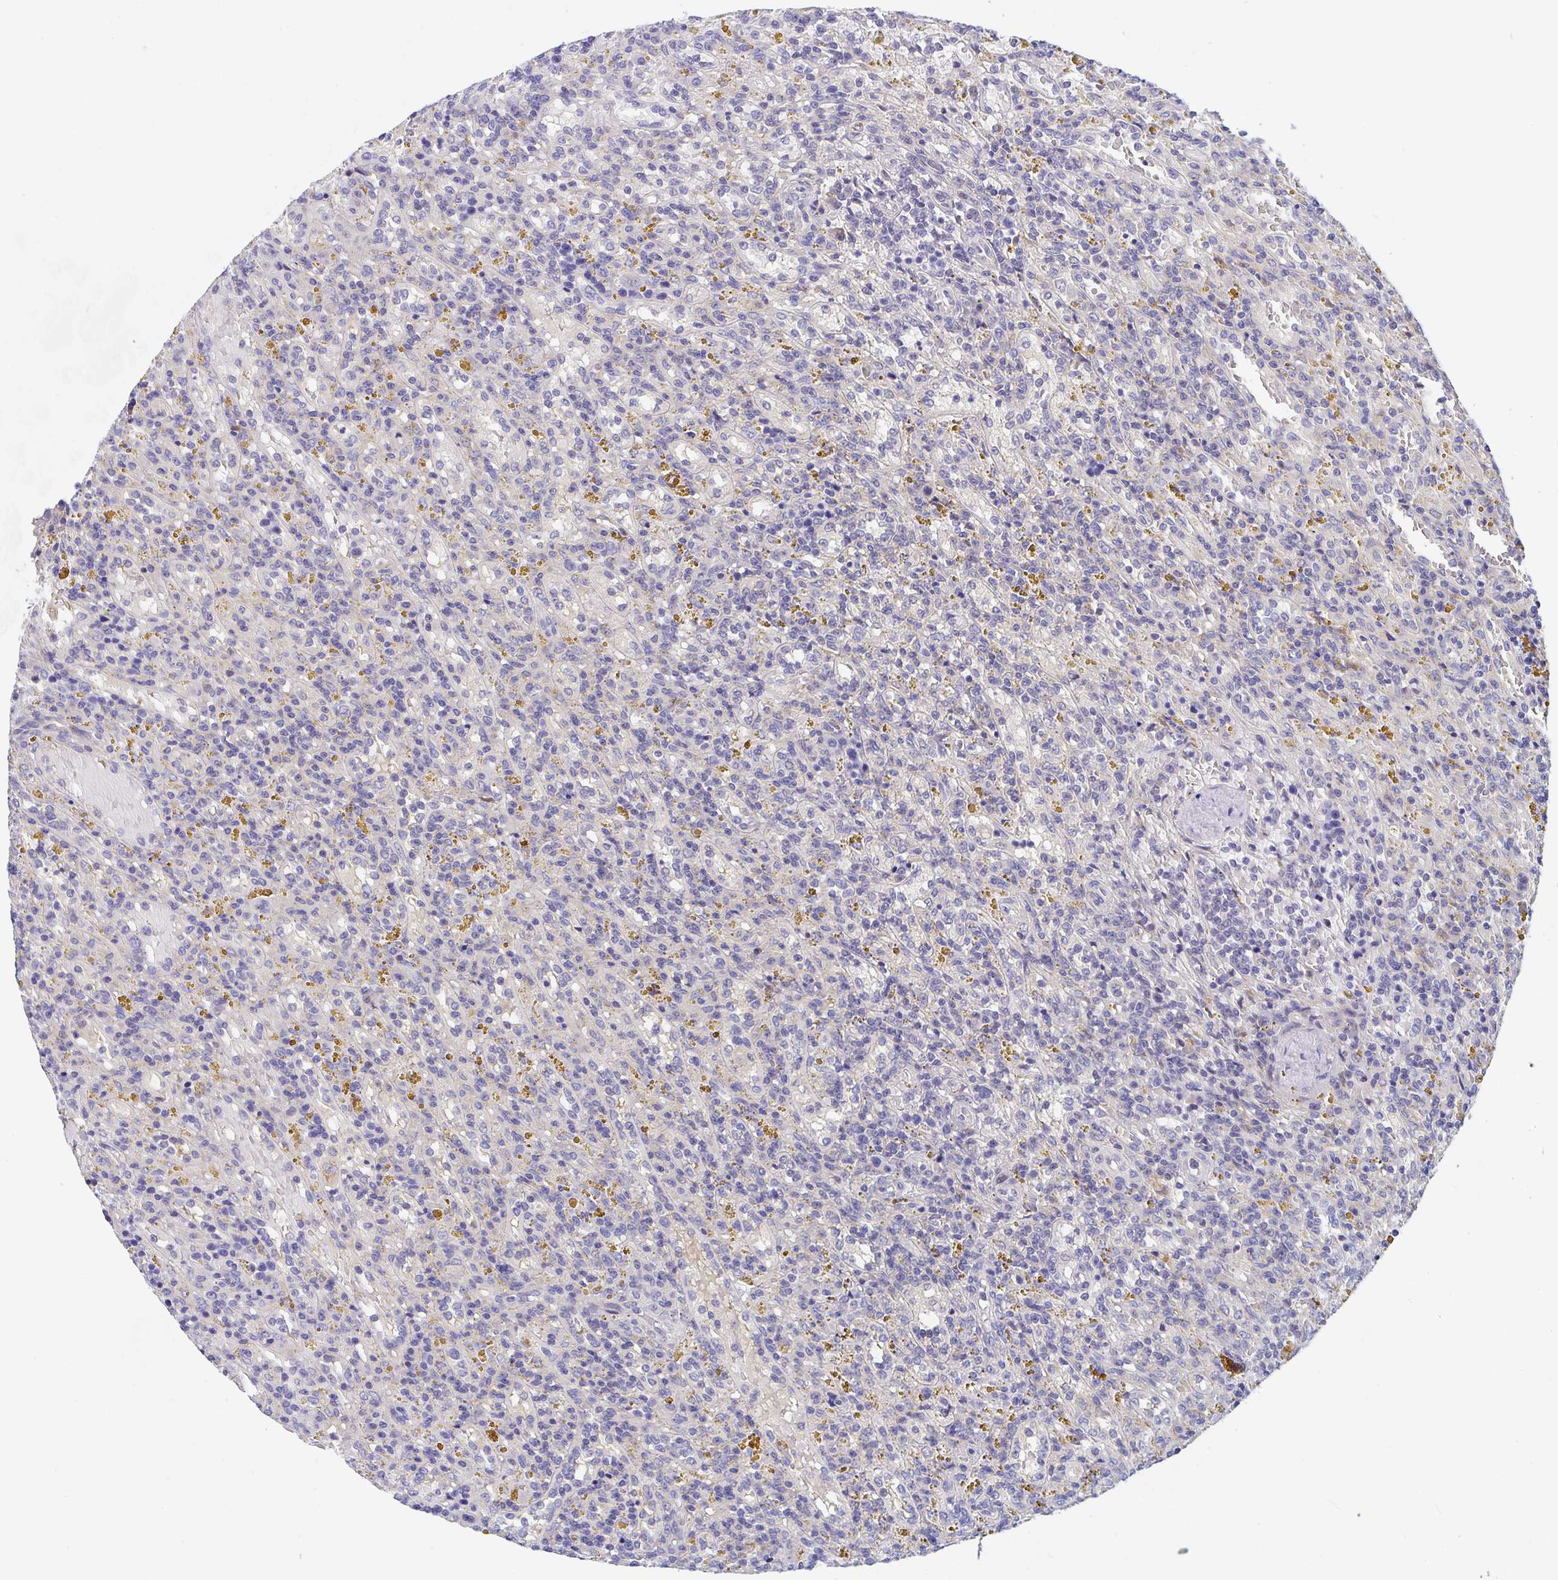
{"staining": {"intensity": "negative", "quantity": "none", "location": "none"}, "tissue": "lymphoma", "cell_type": "Tumor cells", "image_type": "cancer", "snomed": [{"axis": "morphology", "description": "Malignant lymphoma, non-Hodgkin's type, Low grade"}, {"axis": "topography", "description": "Spleen"}], "caption": "High magnification brightfield microscopy of lymphoma stained with DAB (3,3'-diaminobenzidine) (brown) and counterstained with hematoxylin (blue): tumor cells show no significant staining. The staining is performed using DAB (3,3'-diaminobenzidine) brown chromogen with nuclei counter-stained in using hematoxylin.", "gene": "P2RX3", "patient": {"sex": "female", "age": 65}}